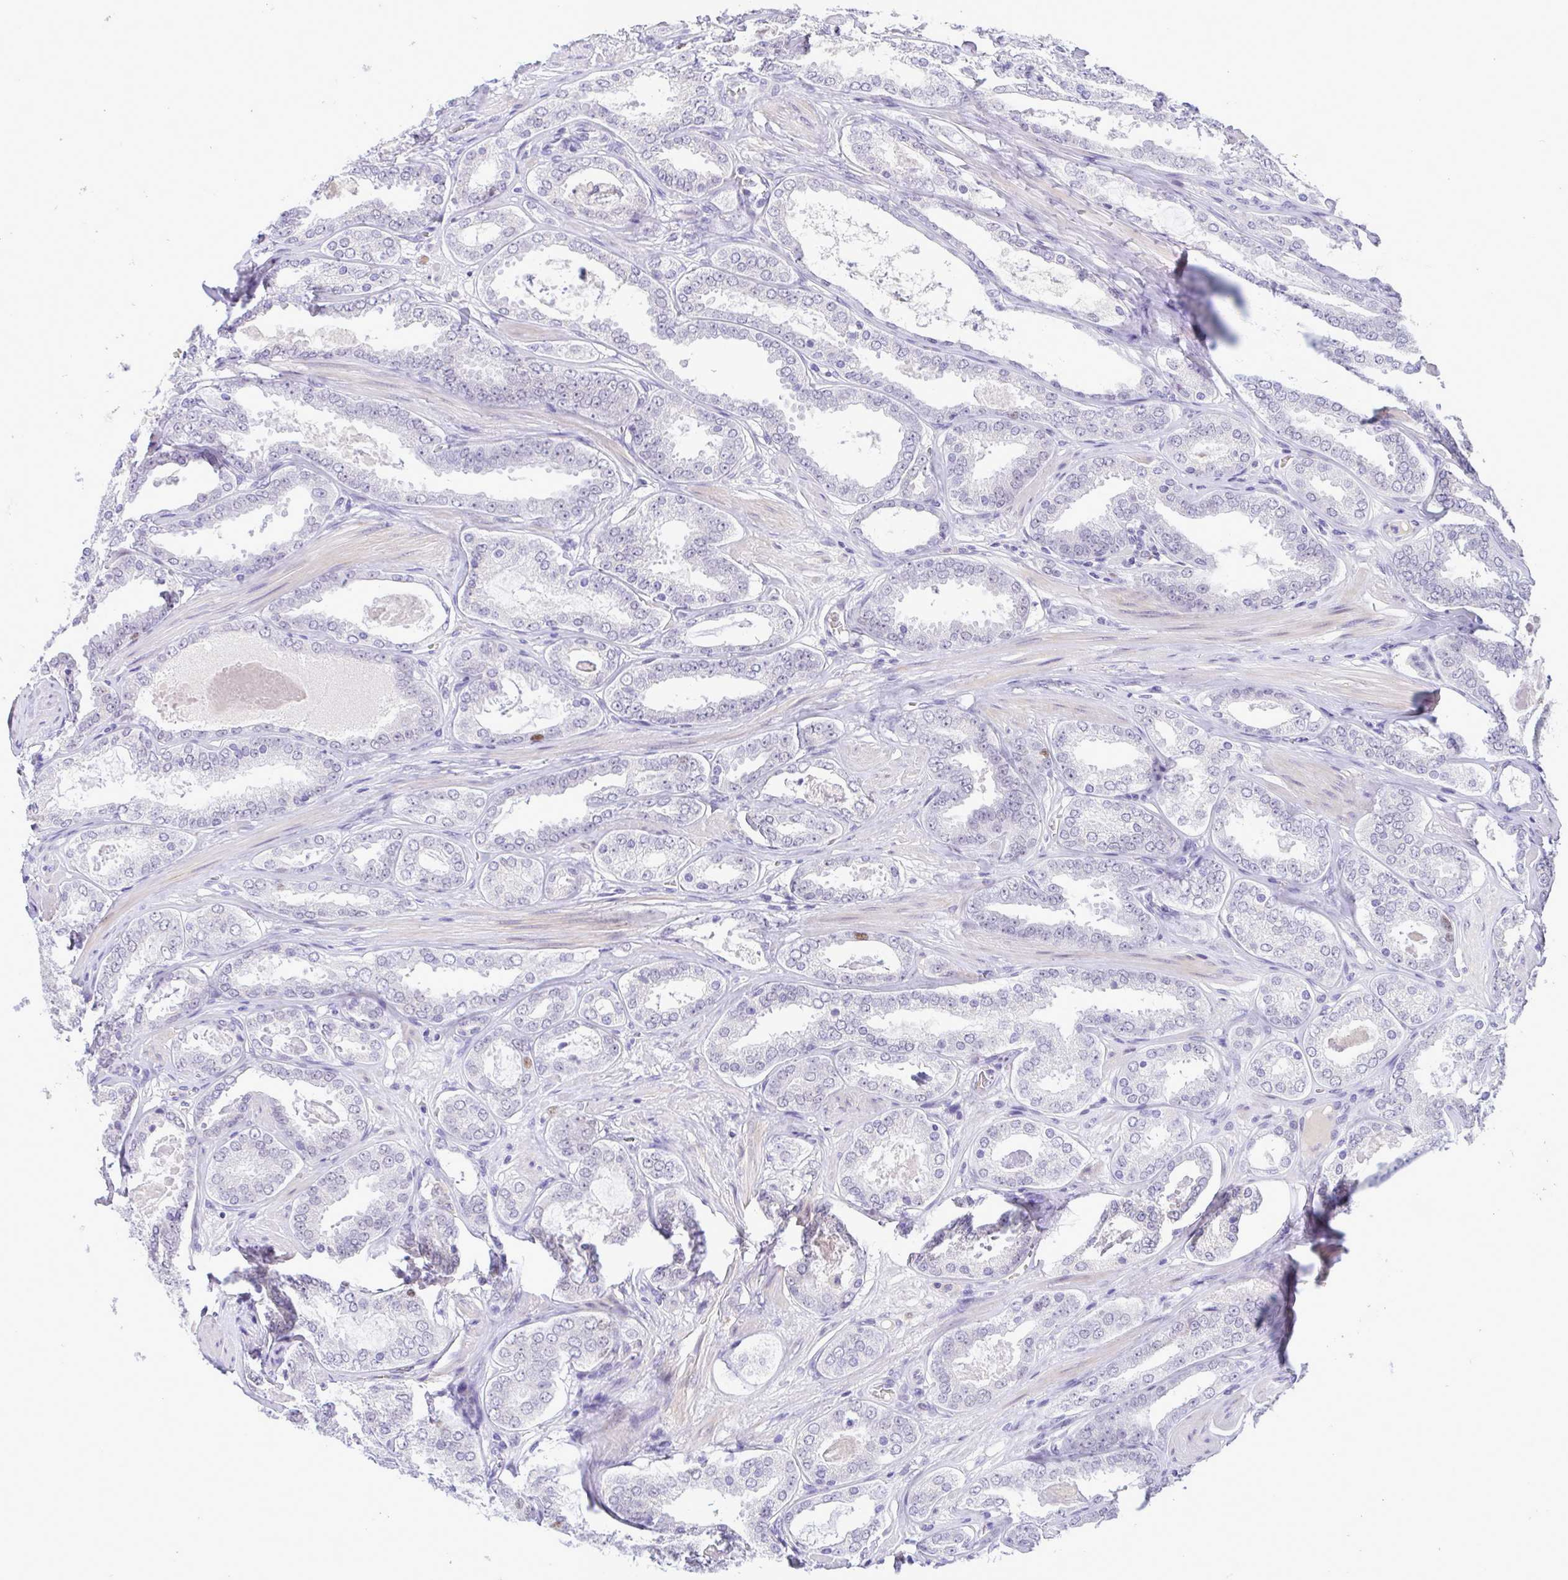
{"staining": {"intensity": "negative", "quantity": "none", "location": "none"}, "tissue": "prostate cancer", "cell_type": "Tumor cells", "image_type": "cancer", "snomed": [{"axis": "morphology", "description": "Adenocarcinoma, High grade"}, {"axis": "topography", "description": "Prostate"}], "caption": "Protein analysis of adenocarcinoma (high-grade) (prostate) shows no significant expression in tumor cells.", "gene": "TIPIN", "patient": {"sex": "male", "age": 63}}